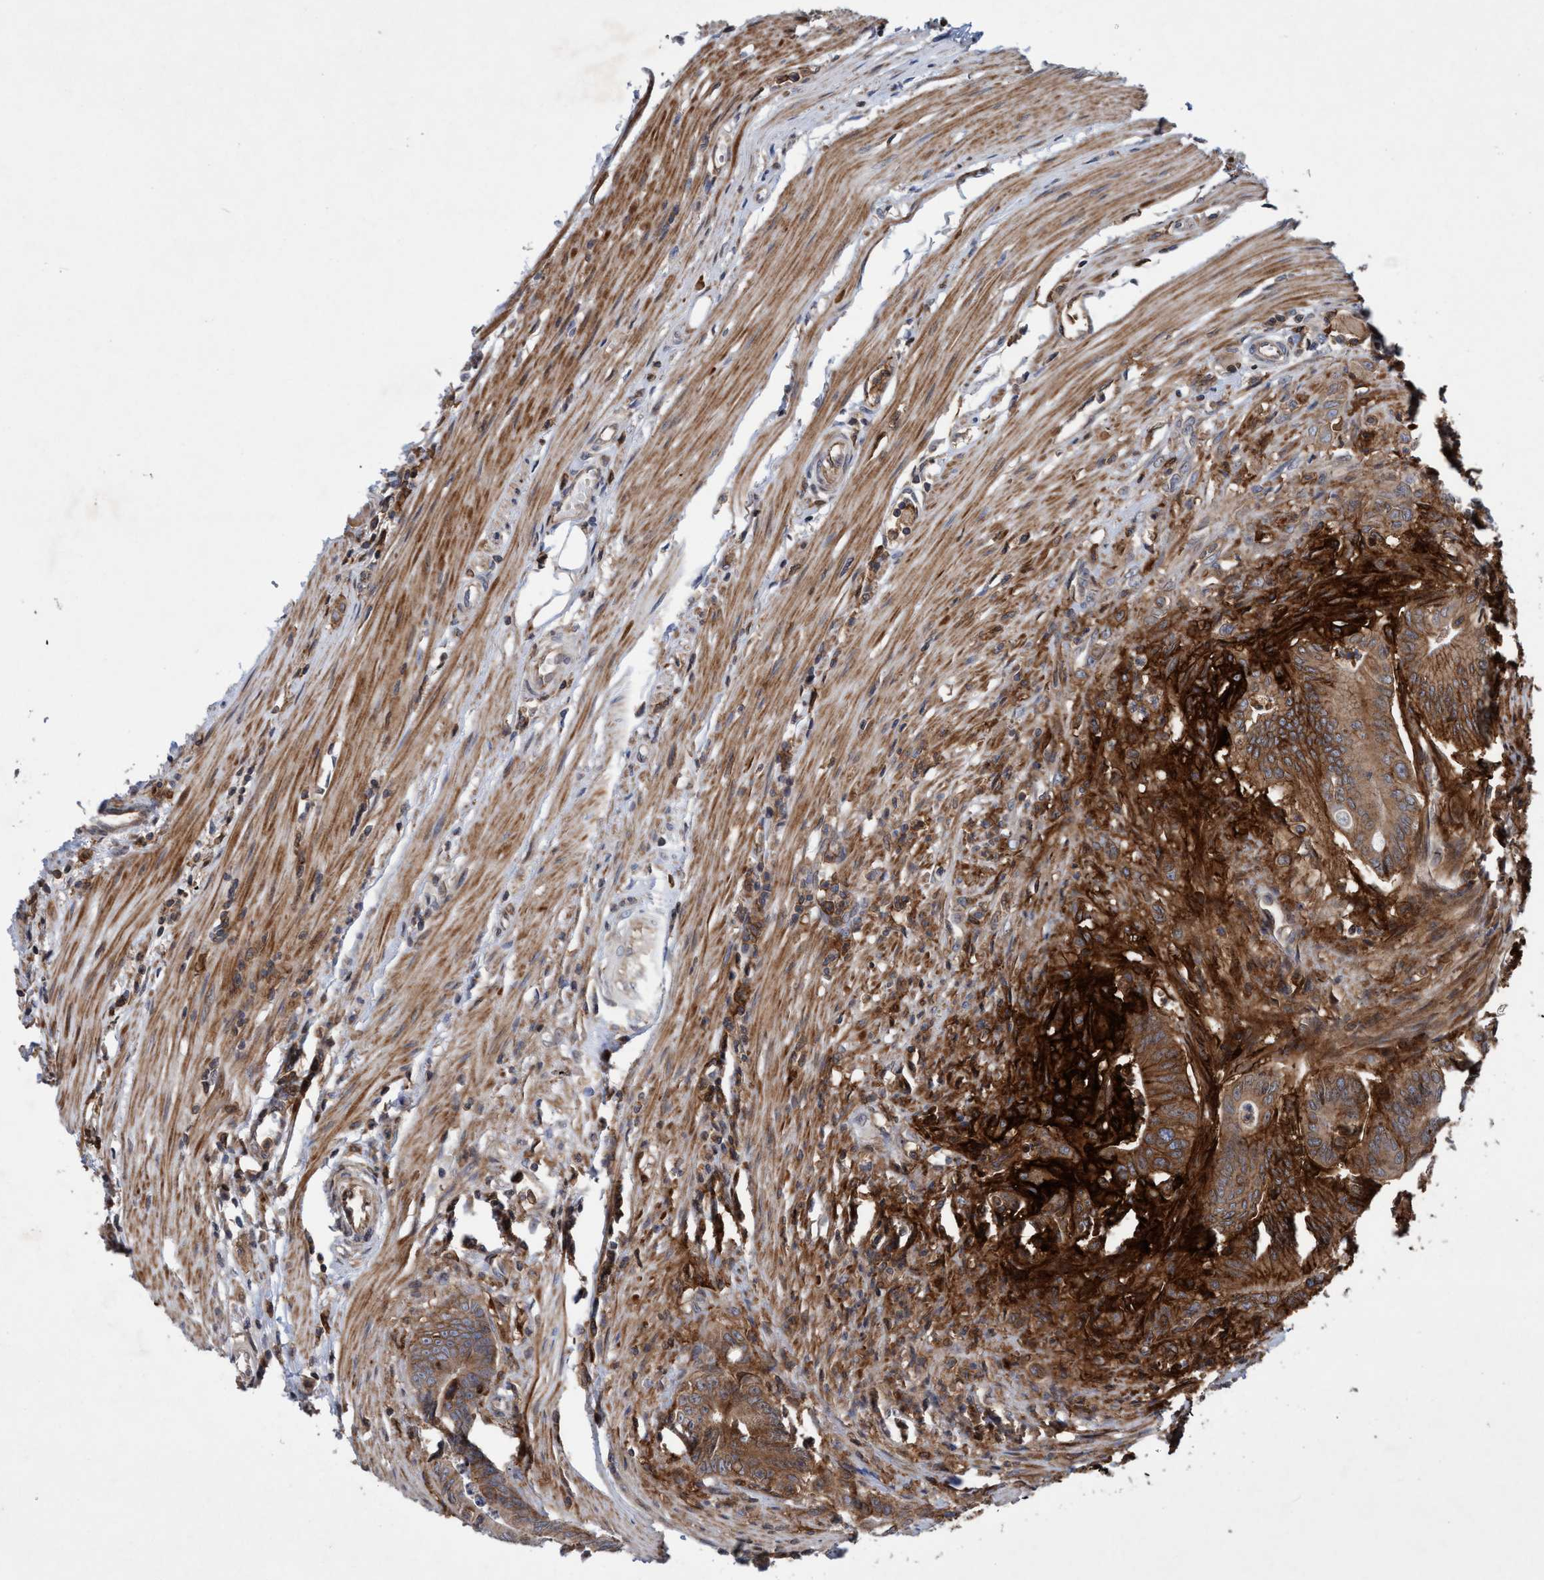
{"staining": {"intensity": "strong", "quantity": ">75%", "location": "cytoplasmic/membranous"}, "tissue": "colorectal cancer", "cell_type": "Tumor cells", "image_type": "cancer", "snomed": [{"axis": "morphology", "description": "Adenoma, NOS"}, {"axis": "morphology", "description": "Adenocarcinoma, NOS"}, {"axis": "topography", "description": "Colon"}], "caption": "Brown immunohistochemical staining in human colorectal cancer demonstrates strong cytoplasmic/membranous staining in about >75% of tumor cells. Nuclei are stained in blue.", "gene": "SLC16A3", "patient": {"sex": "male", "age": 79}}